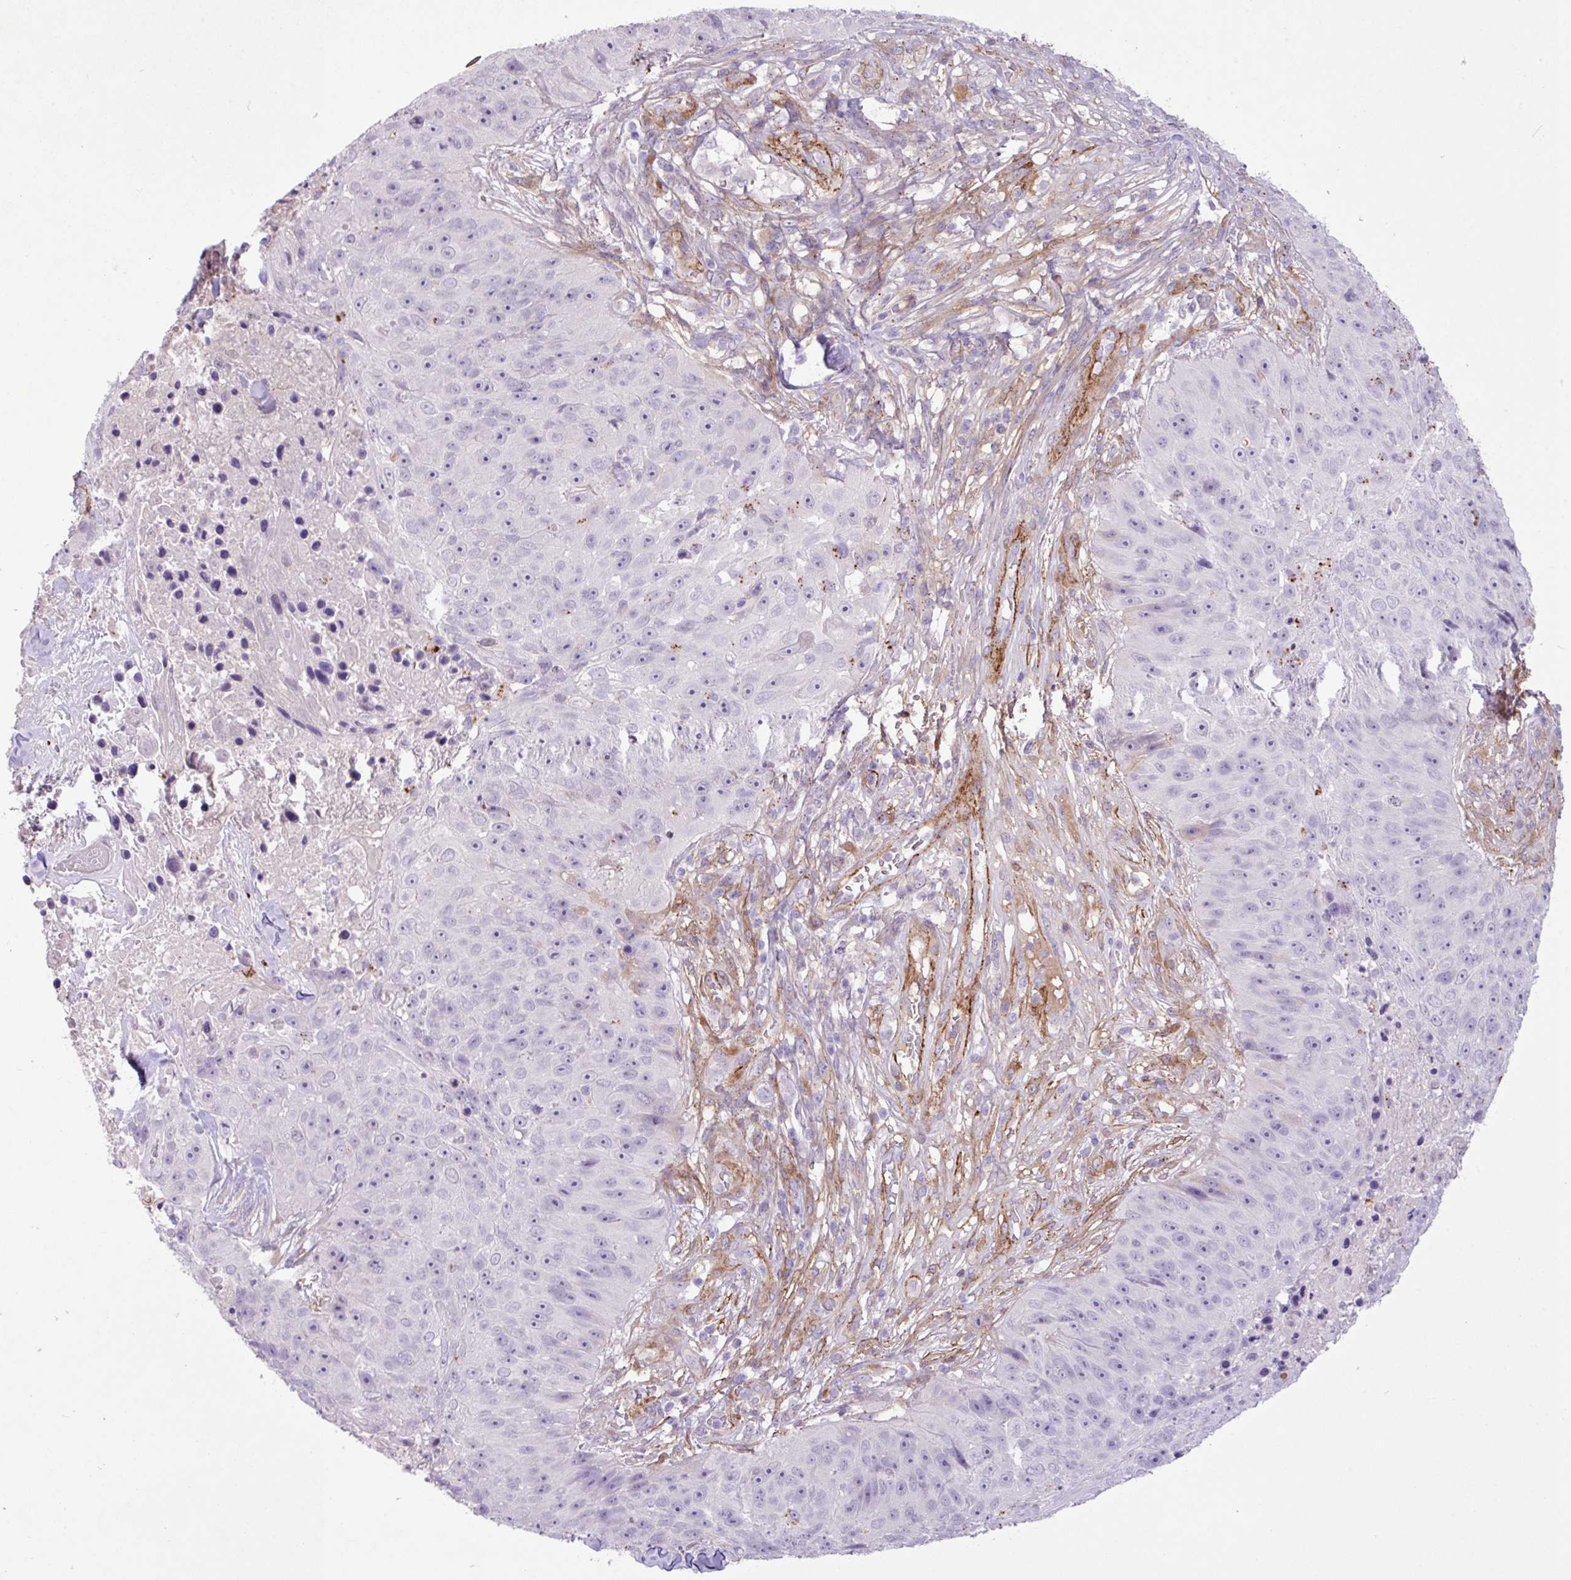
{"staining": {"intensity": "negative", "quantity": "none", "location": "none"}, "tissue": "skin cancer", "cell_type": "Tumor cells", "image_type": "cancer", "snomed": [{"axis": "morphology", "description": "Squamous cell carcinoma, NOS"}, {"axis": "topography", "description": "Skin"}], "caption": "DAB (3,3'-diaminobenzidine) immunohistochemical staining of human squamous cell carcinoma (skin) displays no significant staining in tumor cells.", "gene": "CD248", "patient": {"sex": "female", "age": 87}}